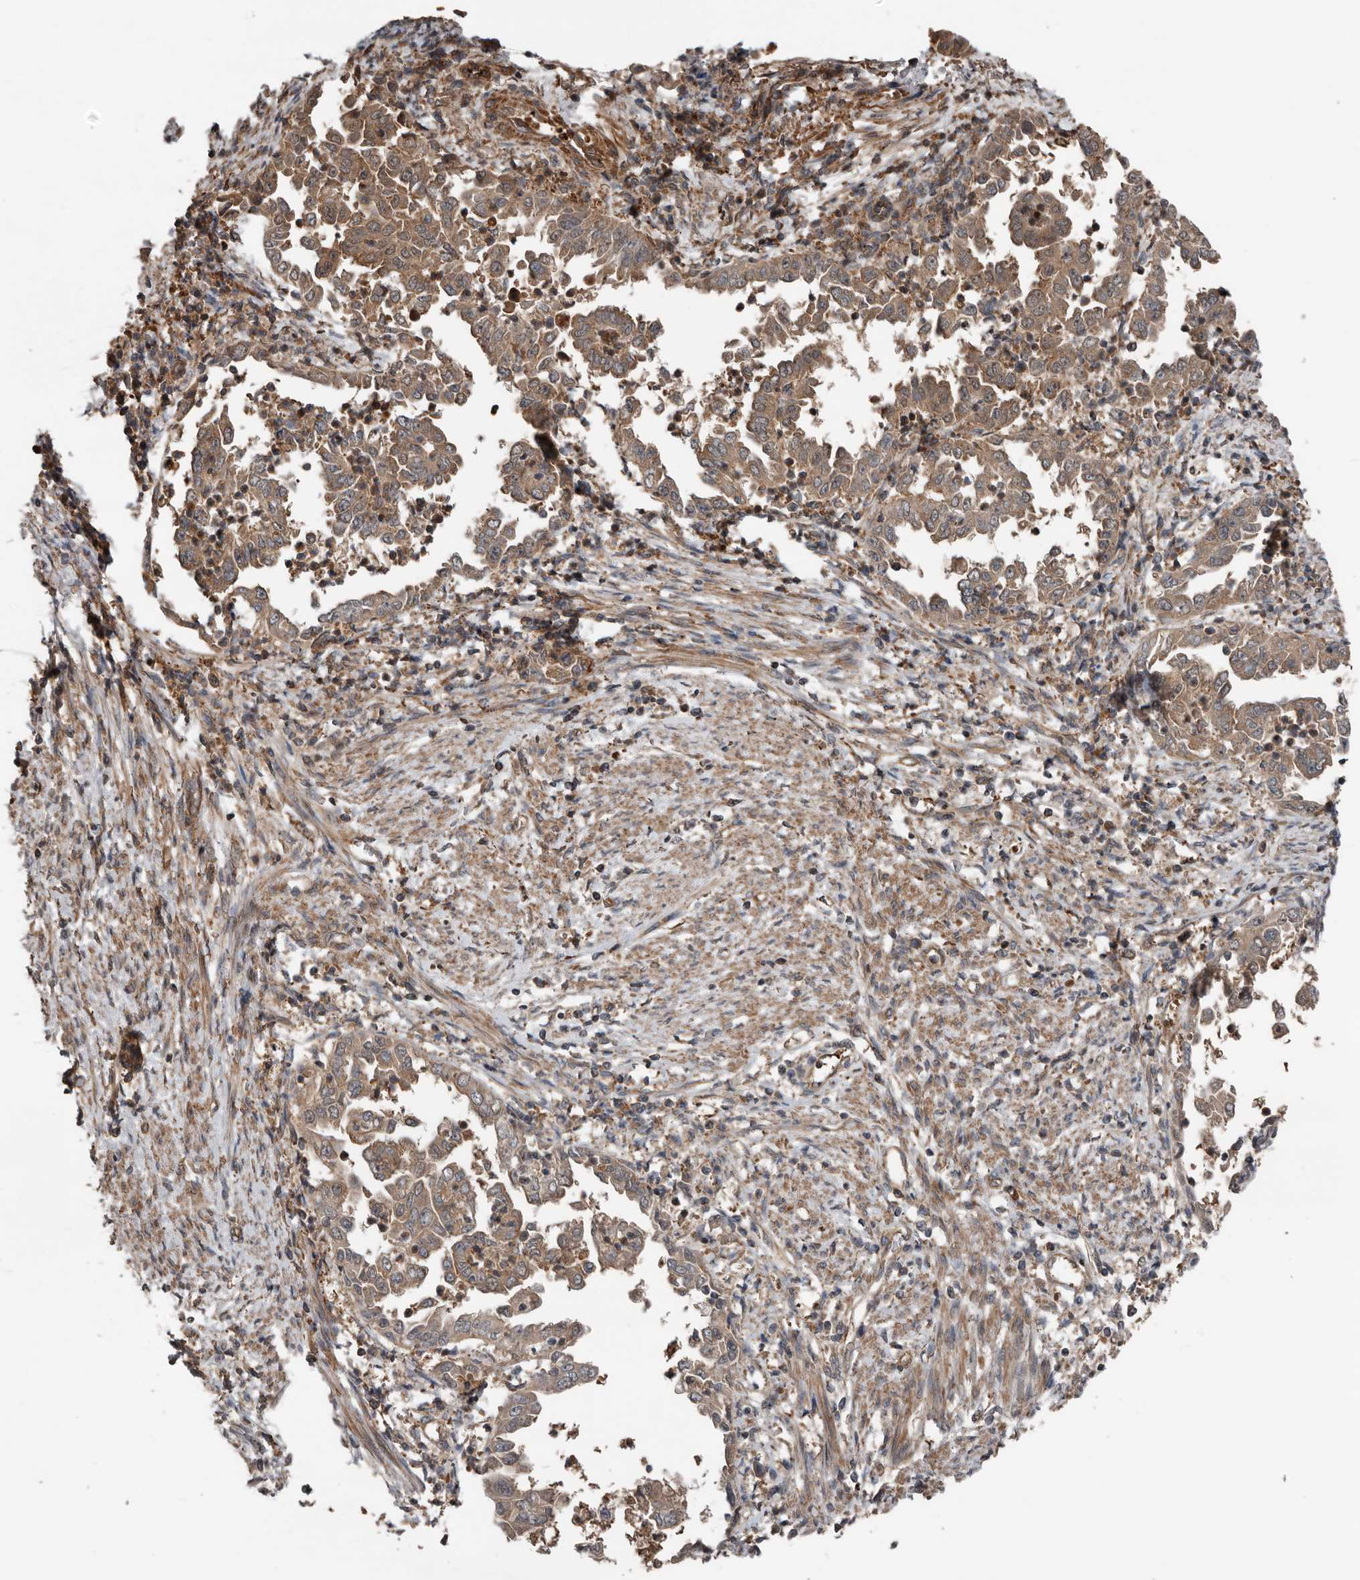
{"staining": {"intensity": "moderate", "quantity": ">75%", "location": "cytoplasmic/membranous"}, "tissue": "endometrial cancer", "cell_type": "Tumor cells", "image_type": "cancer", "snomed": [{"axis": "morphology", "description": "Adenocarcinoma, NOS"}, {"axis": "topography", "description": "Endometrium"}], "caption": "The immunohistochemical stain highlights moderate cytoplasmic/membranous positivity in tumor cells of endometrial cancer (adenocarcinoma) tissue.", "gene": "DNAJB4", "patient": {"sex": "female", "age": 85}}